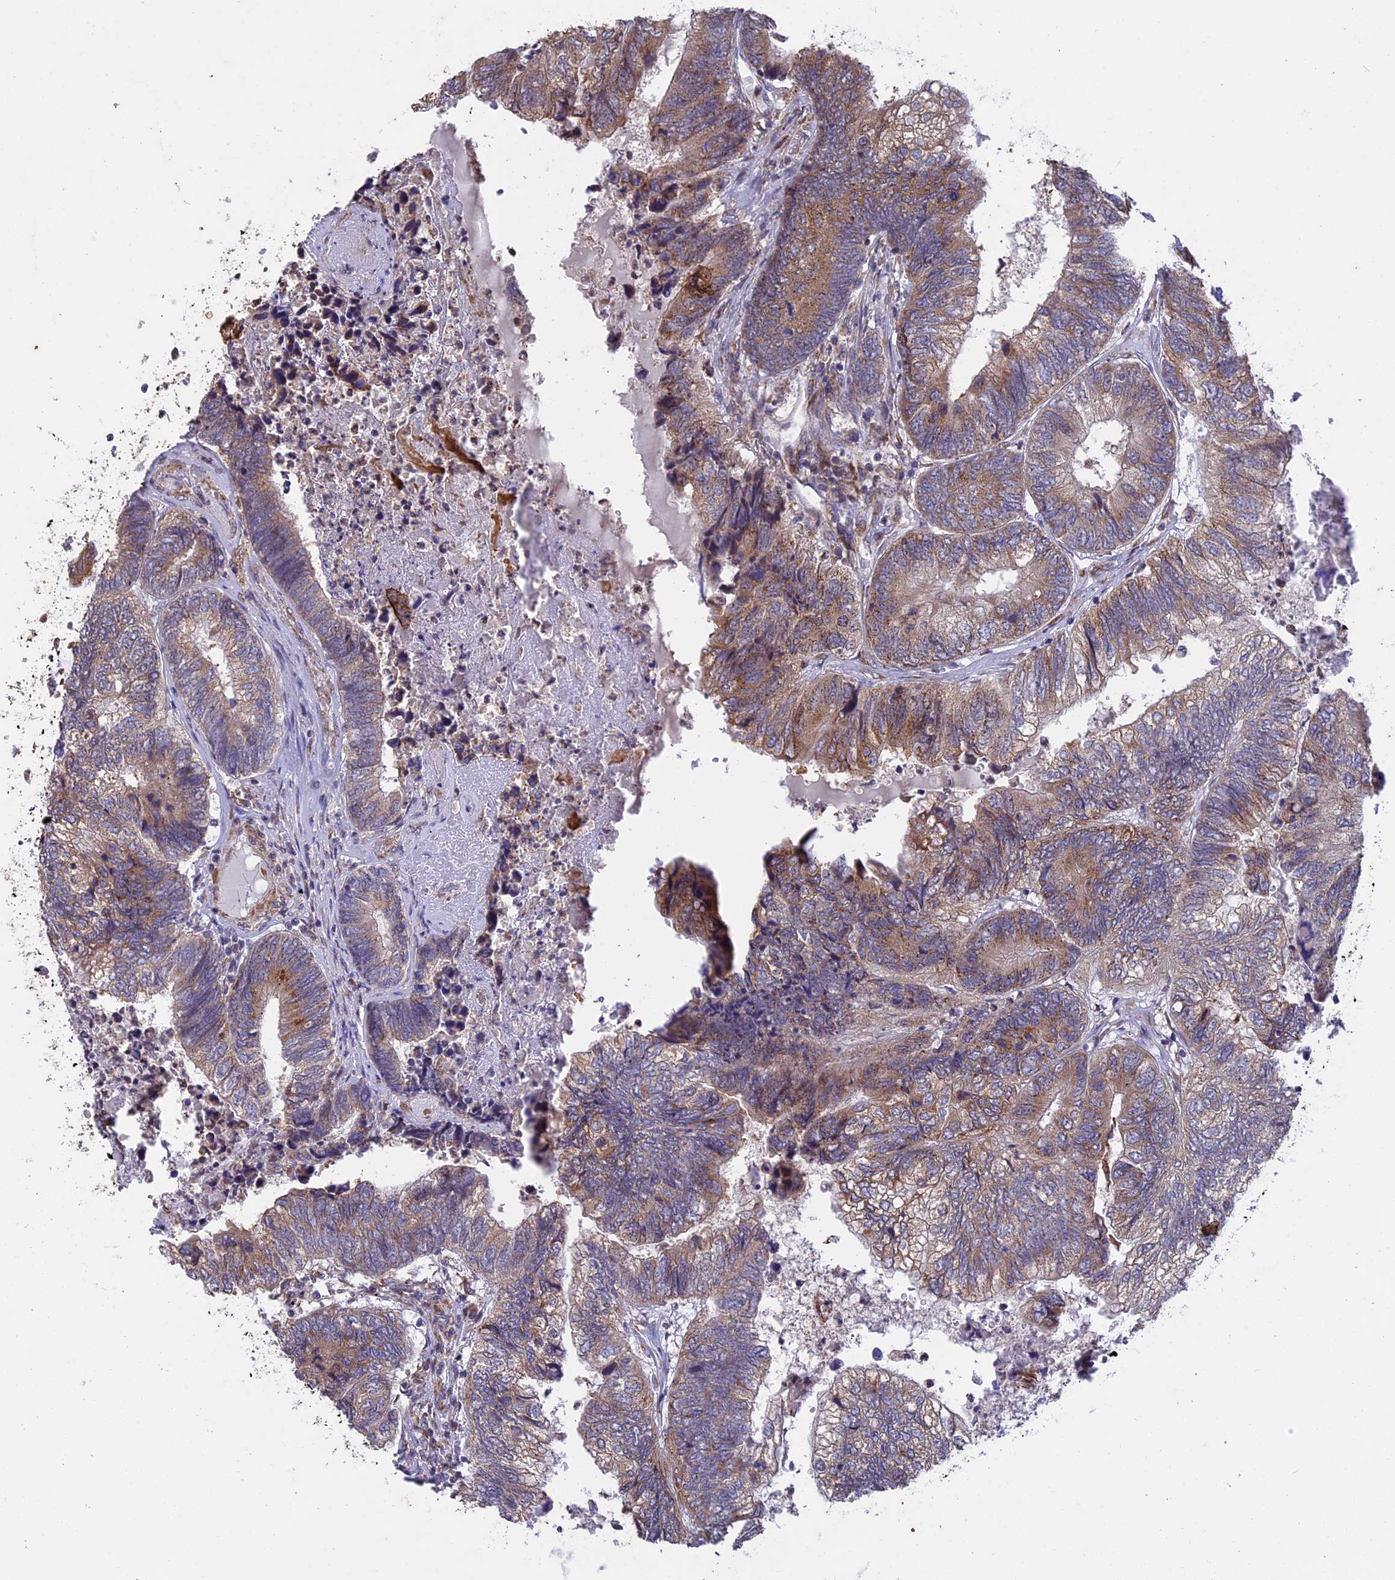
{"staining": {"intensity": "moderate", "quantity": ">75%", "location": "cytoplasmic/membranous"}, "tissue": "colorectal cancer", "cell_type": "Tumor cells", "image_type": "cancer", "snomed": [{"axis": "morphology", "description": "Adenocarcinoma, NOS"}, {"axis": "topography", "description": "Colon"}], "caption": "The micrograph demonstrates a brown stain indicating the presence of a protein in the cytoplasmic/membranous of tumor cells in colorectal cancer.", "gene": "DMRTA2", "patient": {"sex": "female", "age": 67}}